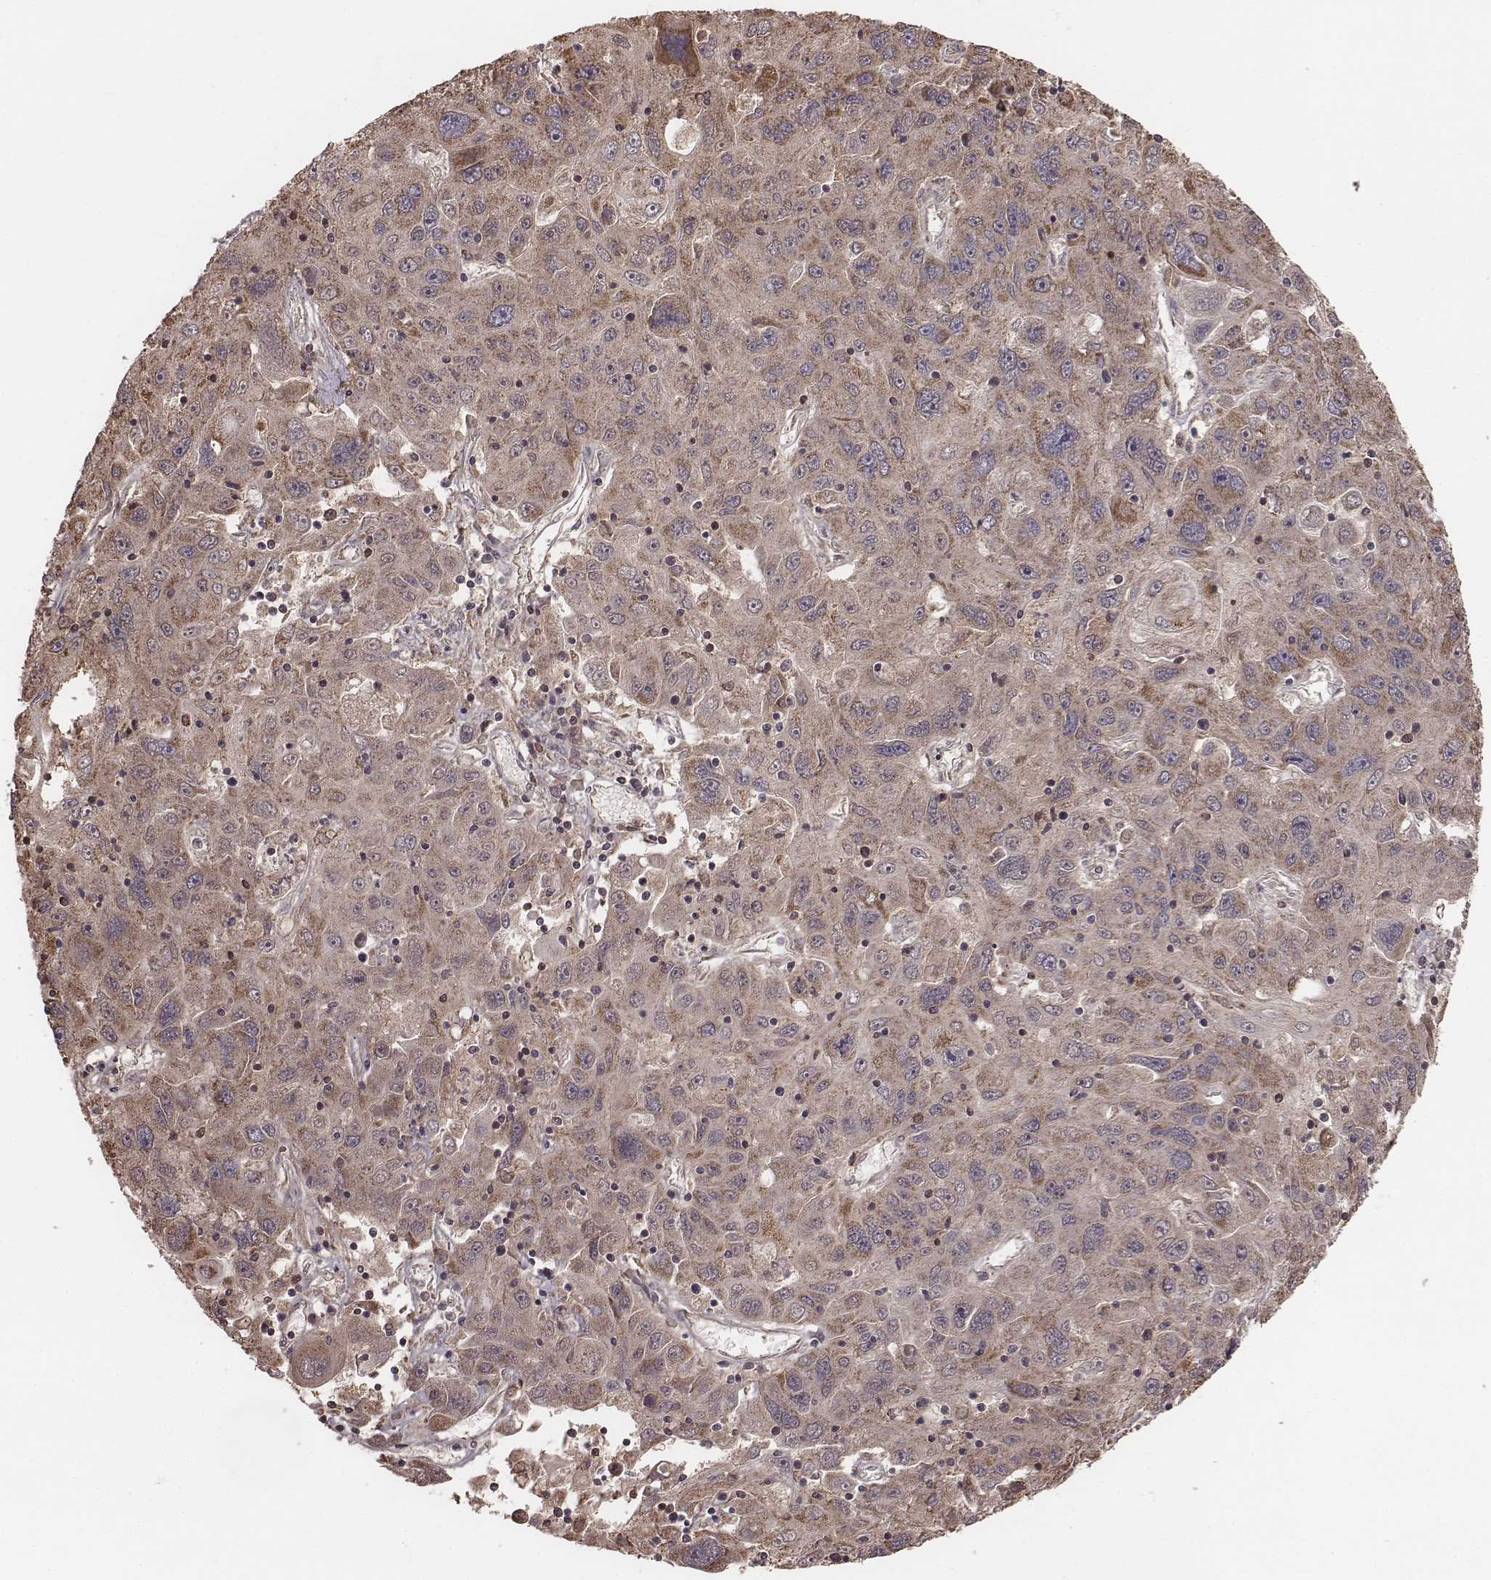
{"staining": {"intensity": "moderate", "quantity": ">75%", "location": "cytoplasmic/membranous"}, "tissue": "stomach cancer", "cell_type": "Tumor cells", "image_type": "cancer", "snomed": [{"axis": "morphology", "description": "Adenocarcinoma, NOS"}, {"axis": "topography", "description": "Stomach"}], "caption": "A histopathology image showing moderate cytoplasmic/membranous positivity in about >75% of tumor cells in stomach adenocarcinoma, as visualized by brown immunohistochemical staining.", "gene": "PDCD2L", "patient": {"sex": "male", "age": 56}}